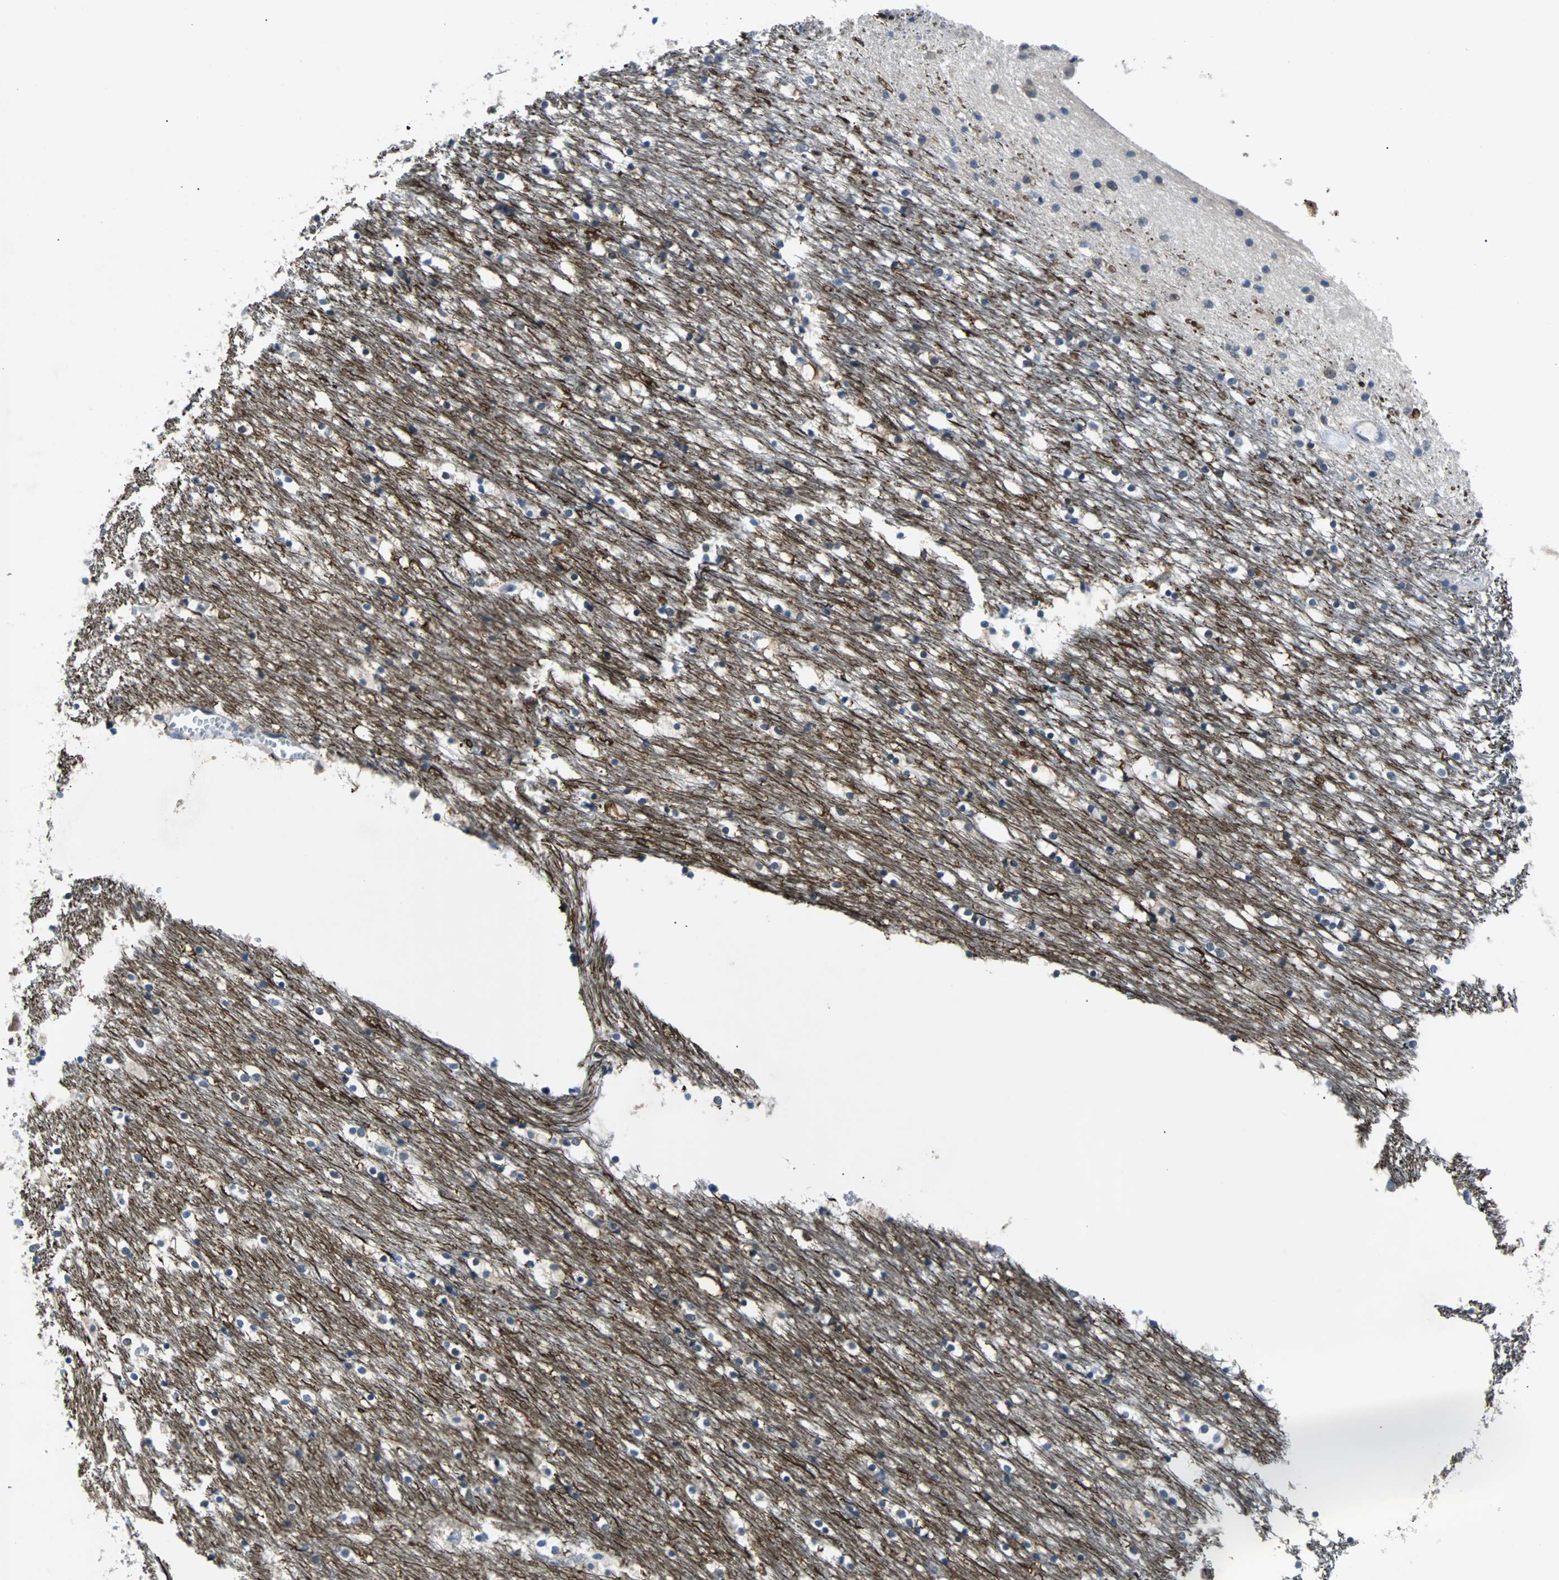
{"staining": {"intensity": "moderate", "quantity": "<25%", "location": "cytoplasmic/membranous"}, "tissue": "caudate", "cell_type": "Glial cells", "image_type": "normal", "snomed": [{"axis": "morphology", "description": "Normal tissue, NOS"}, {"axis": "topography", "description": "Lateral ventricle wall"}], "caption": "Protein expression analysis of benign human caudate reveals moderate cytoplasmic/membranous positivity in approximately <25% of glial cells. The protein is shown in brown color, while the nuclei are stained blue.", "gene": "USP28", "patient": {"sex": "male", "age": 45}}